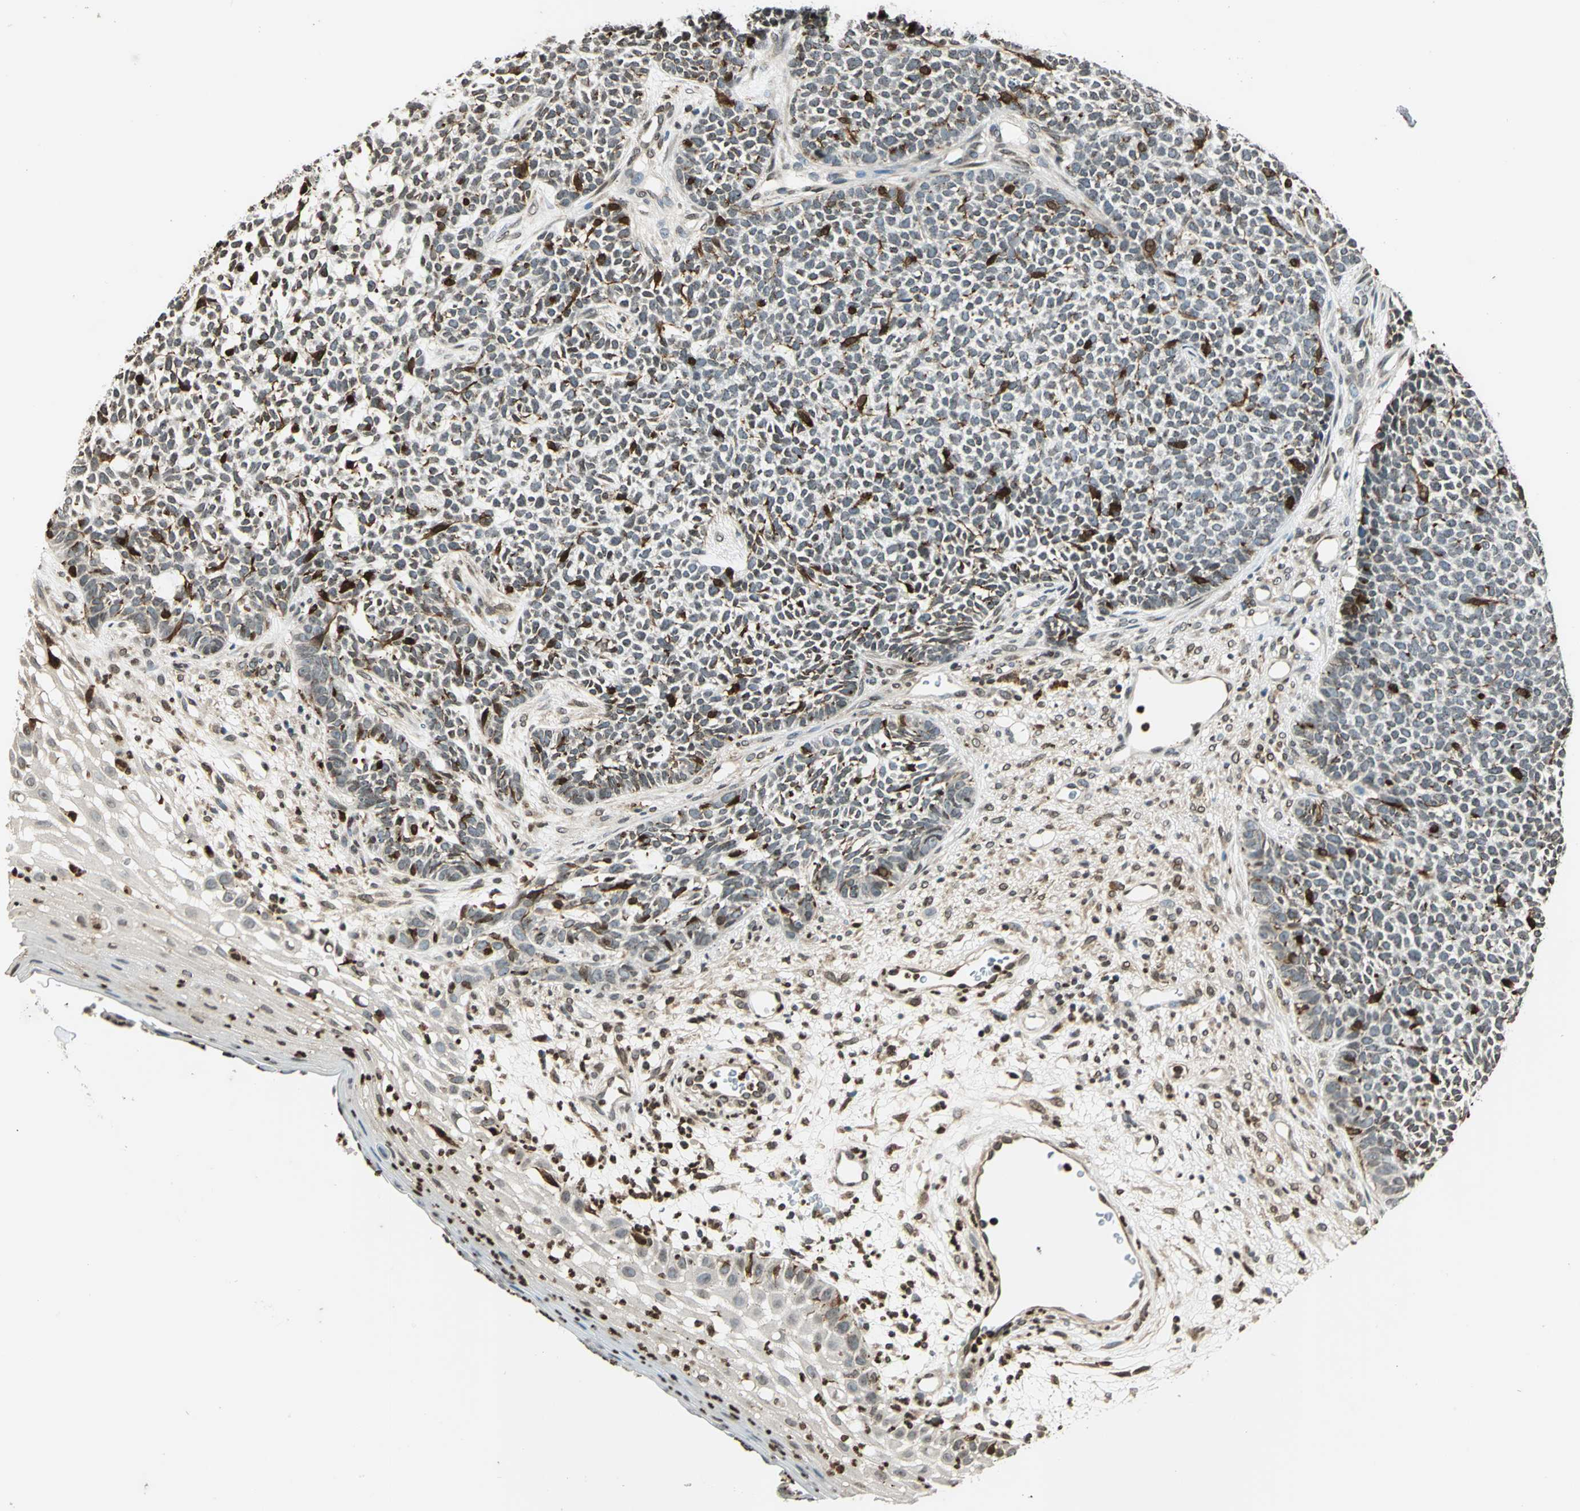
{"staining": {"intensity": "moderate", "quantity": "<25%", "location": "cytoplasmic/membranous,nuclear"}, "tissue": "skin cancer", "cell_type": "Tumor cells", "image_type": "cancer", "snomed": [{"axis": "morphology", "description": "Basal cell carcinoma"}, {"axis": "topography", "description": "Skin"}], "caption": "This photomicrograph demonstrates IHC staining of human skin basal cell carcinoma, with low moderate cytoplasmic/membranous and nuclear expression in approximately <25% of tumor cells.", "gene": "LGALS3", "patient": {"sex": "female", "age": 84}}